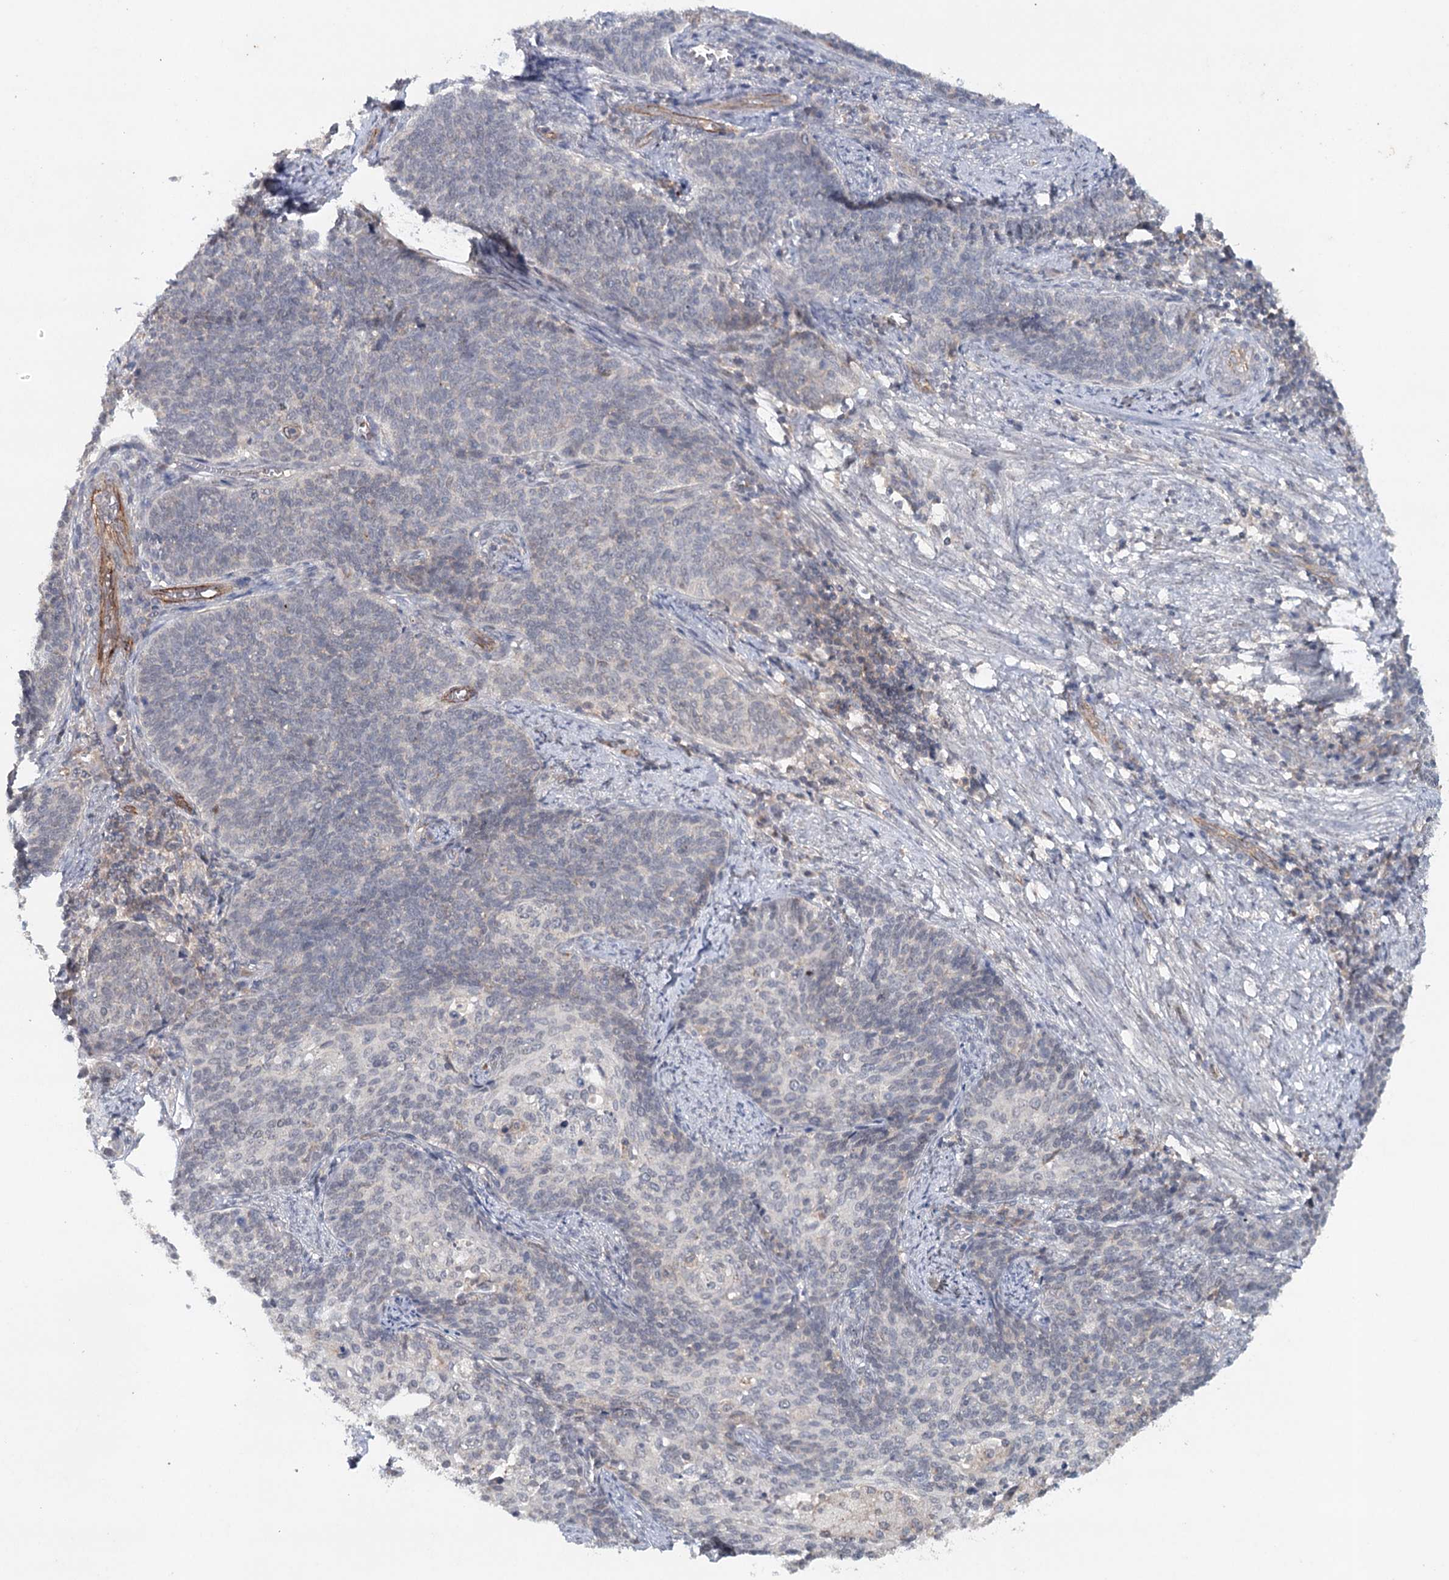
{"staining": {"intensity": "negative", "quantity": "none", "location": "none"}, "tissue": "cervical cancer", "cell_type": "Tumor cells", "image_type": "cancer", "snomed": [{"axis": "morphology", "description": "Squamous cell carcinoma, NOS"}, {"axis": "topography", "description": "Cervix"}], "caption": "Immunohistochemistry (IHC) histopathology image of neoplastic tissue: squamous cell carcinoma (cervical) stained with DAB demonstrates no significant protein expression in tumor cells.", "gene": "SYNPO", "patient": {"sex": "female", "age": 39}}